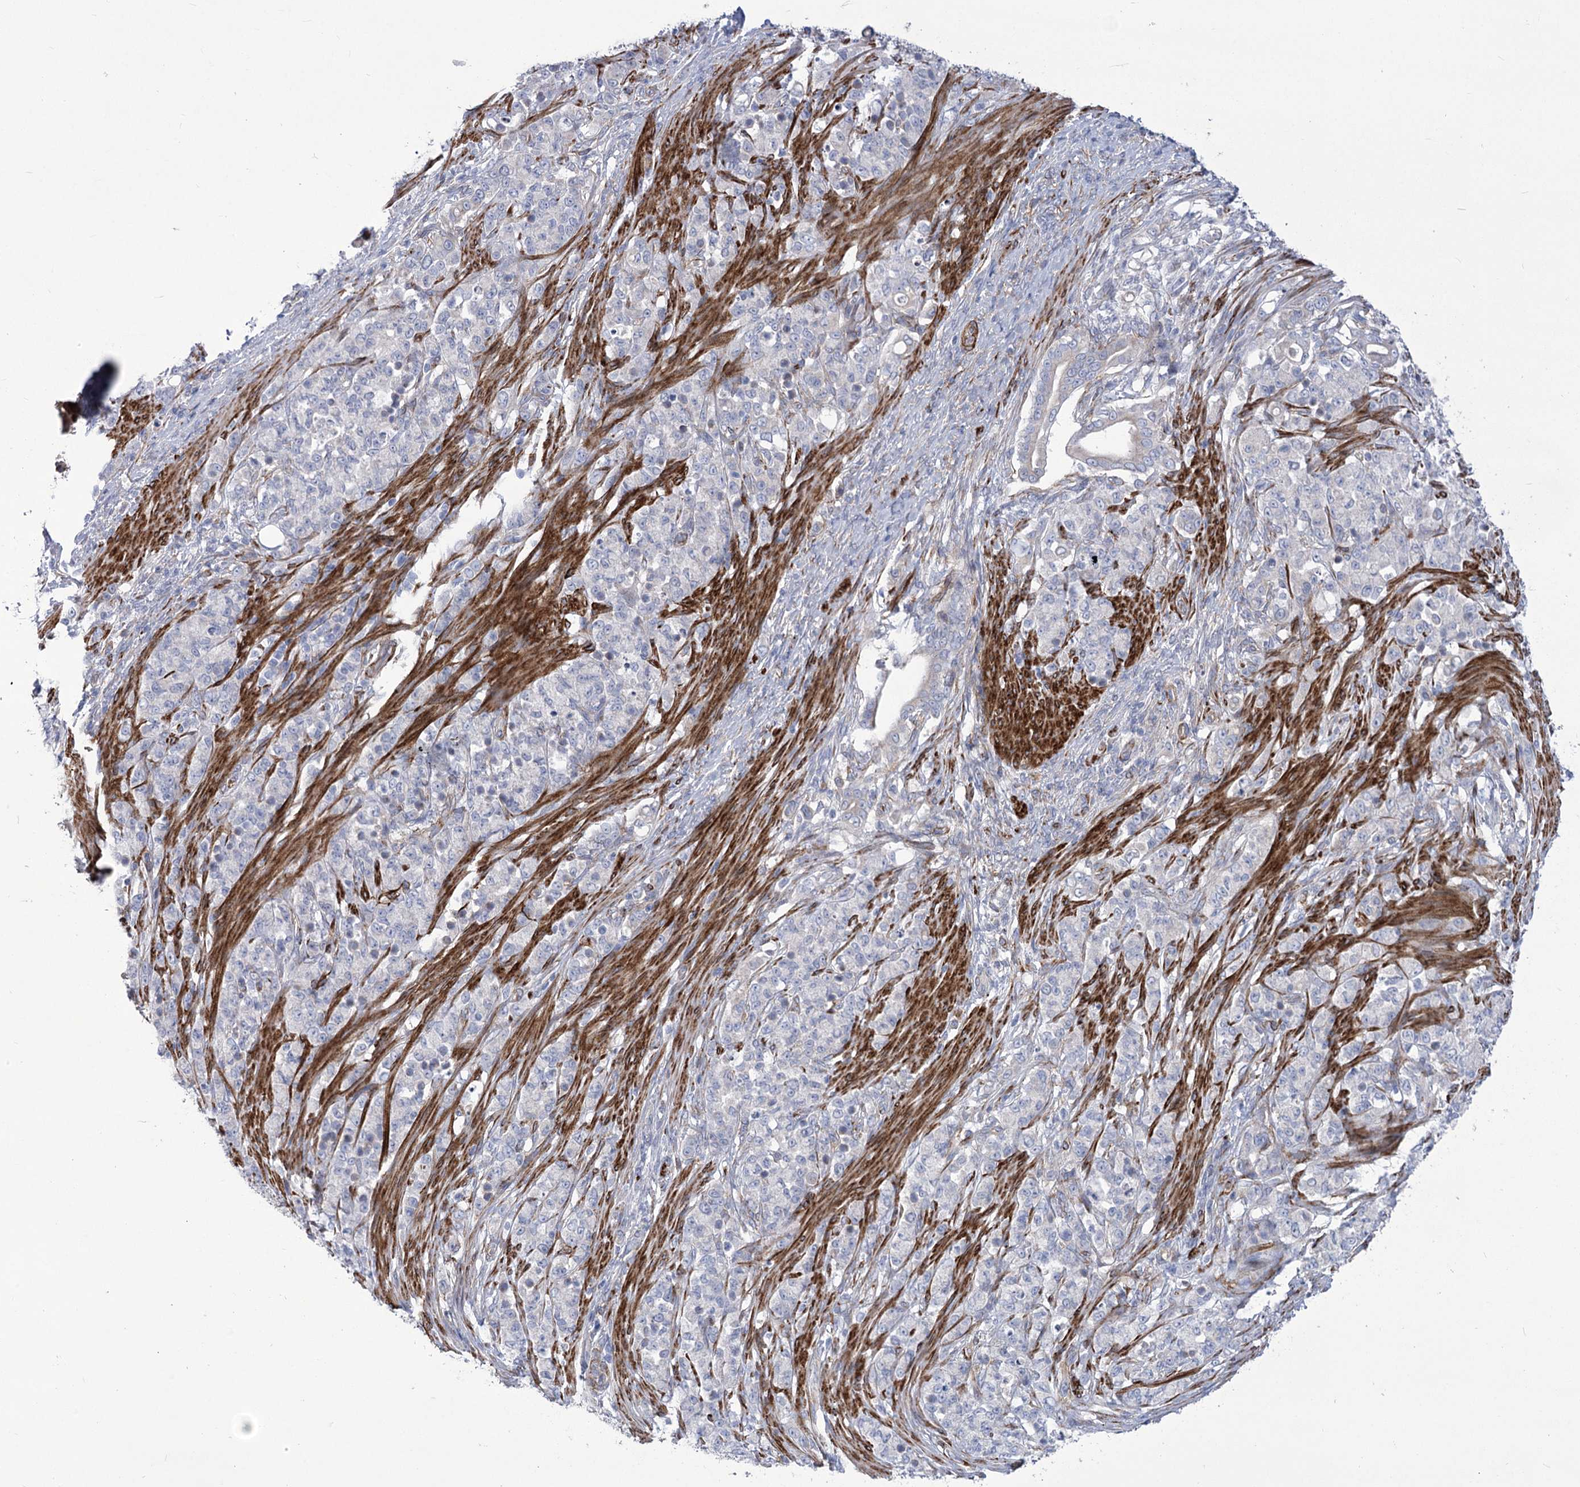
{"staining": {"intensity": "negative", "quantity": "none", "location": "none"}, "tissue": "stomach cancer", "cell_type": "Tumor cells", "image_type": "cancer", "snomed": [{"axis": "morphology", "description": "Adenocarcinoma, NOS"}, {"axis": "topography", "description": "Stomach"}], "caption": "IHC histopathology image of neoplastic tissue: stomach cancer stained with DAB (3,3'-diaminobenzidine) demonstrates no significant protein expression in tumor cells.", "gene": "ANGPTL3", "patient": {"sex": "female", "age": 79}}